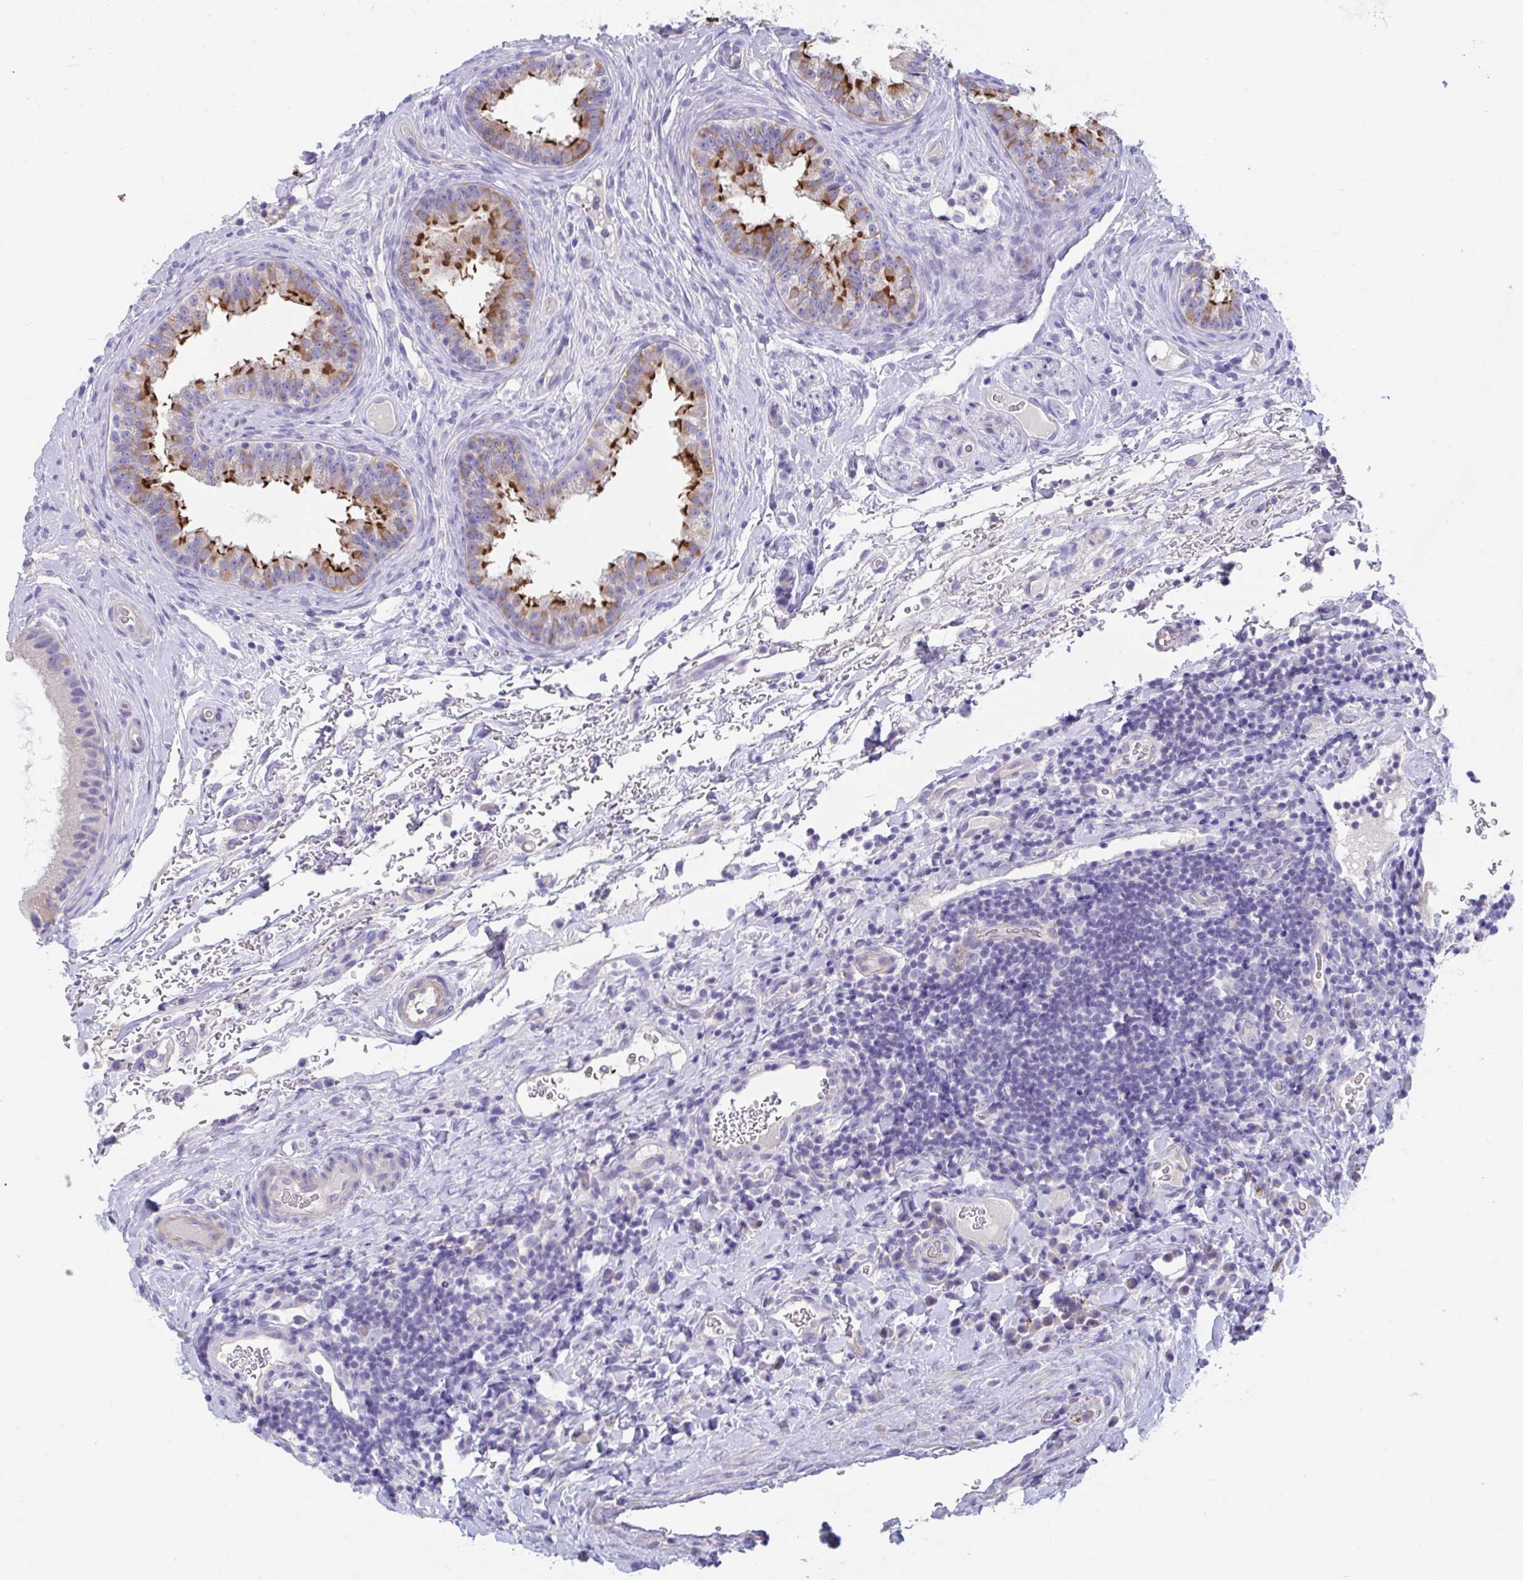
{"staining": {"intensity": "strong", "quantity": "<25%", "location": "cytoplasmic/membranous"}, "tissue": "epididymis", "cell_type": "Glandular cells", "image_type": "normal", "snomed": [{"axis": "morphology", "description": "Normal tissue, NOS"}, {"axis": "topography", "description": "Epididymis"}], "caption": "This is a photomicrograph of immunohistochemistry (IHC) staining of unremarkable epididymis, which shows strong expression in the cytoplasmic/membranous of glandular cells.", "gene": "TTC30A", "patient": {"sex": "male", "age": 23}}